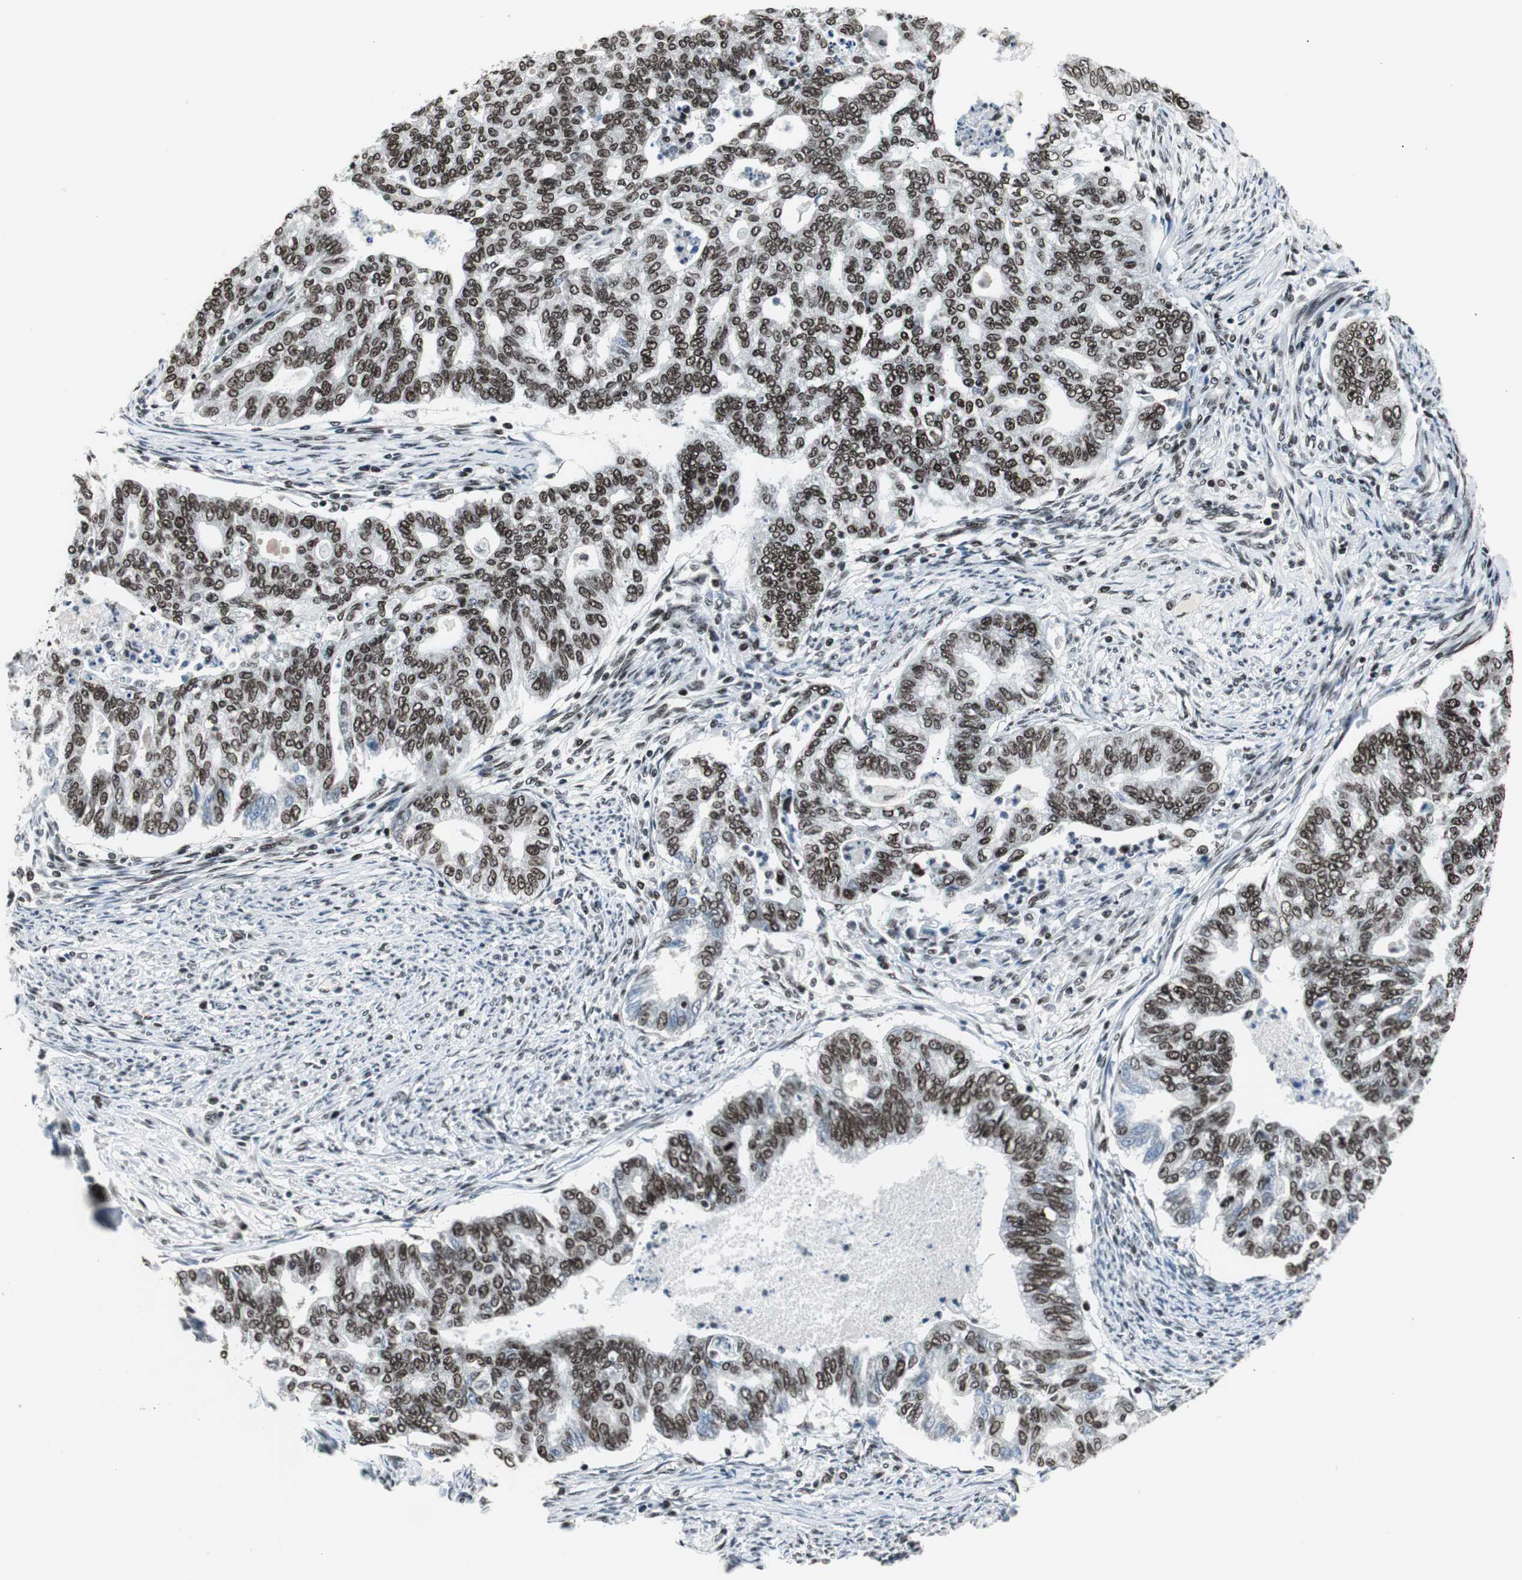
{"staining": {"intensity": "moderate", "quantity": "25%-75%", "location": "nuclear"}, "tissue": "endometrial cancer", "cell_type": "Tumor cells", "image_type": "cancer", "snomed": [{"axis": "morphology", "description": "Adenocarcinoma, NOS"}, {"axis": "topography", "description": "Endometrium"}], "caption": "An image of human endometrial cancer (adenocarcinoma) stained for a protein displays moderate nuclear brown staining in tumor cells.", "gene": "XRCC1", "patient": {"sex": "female", "age": 79}}